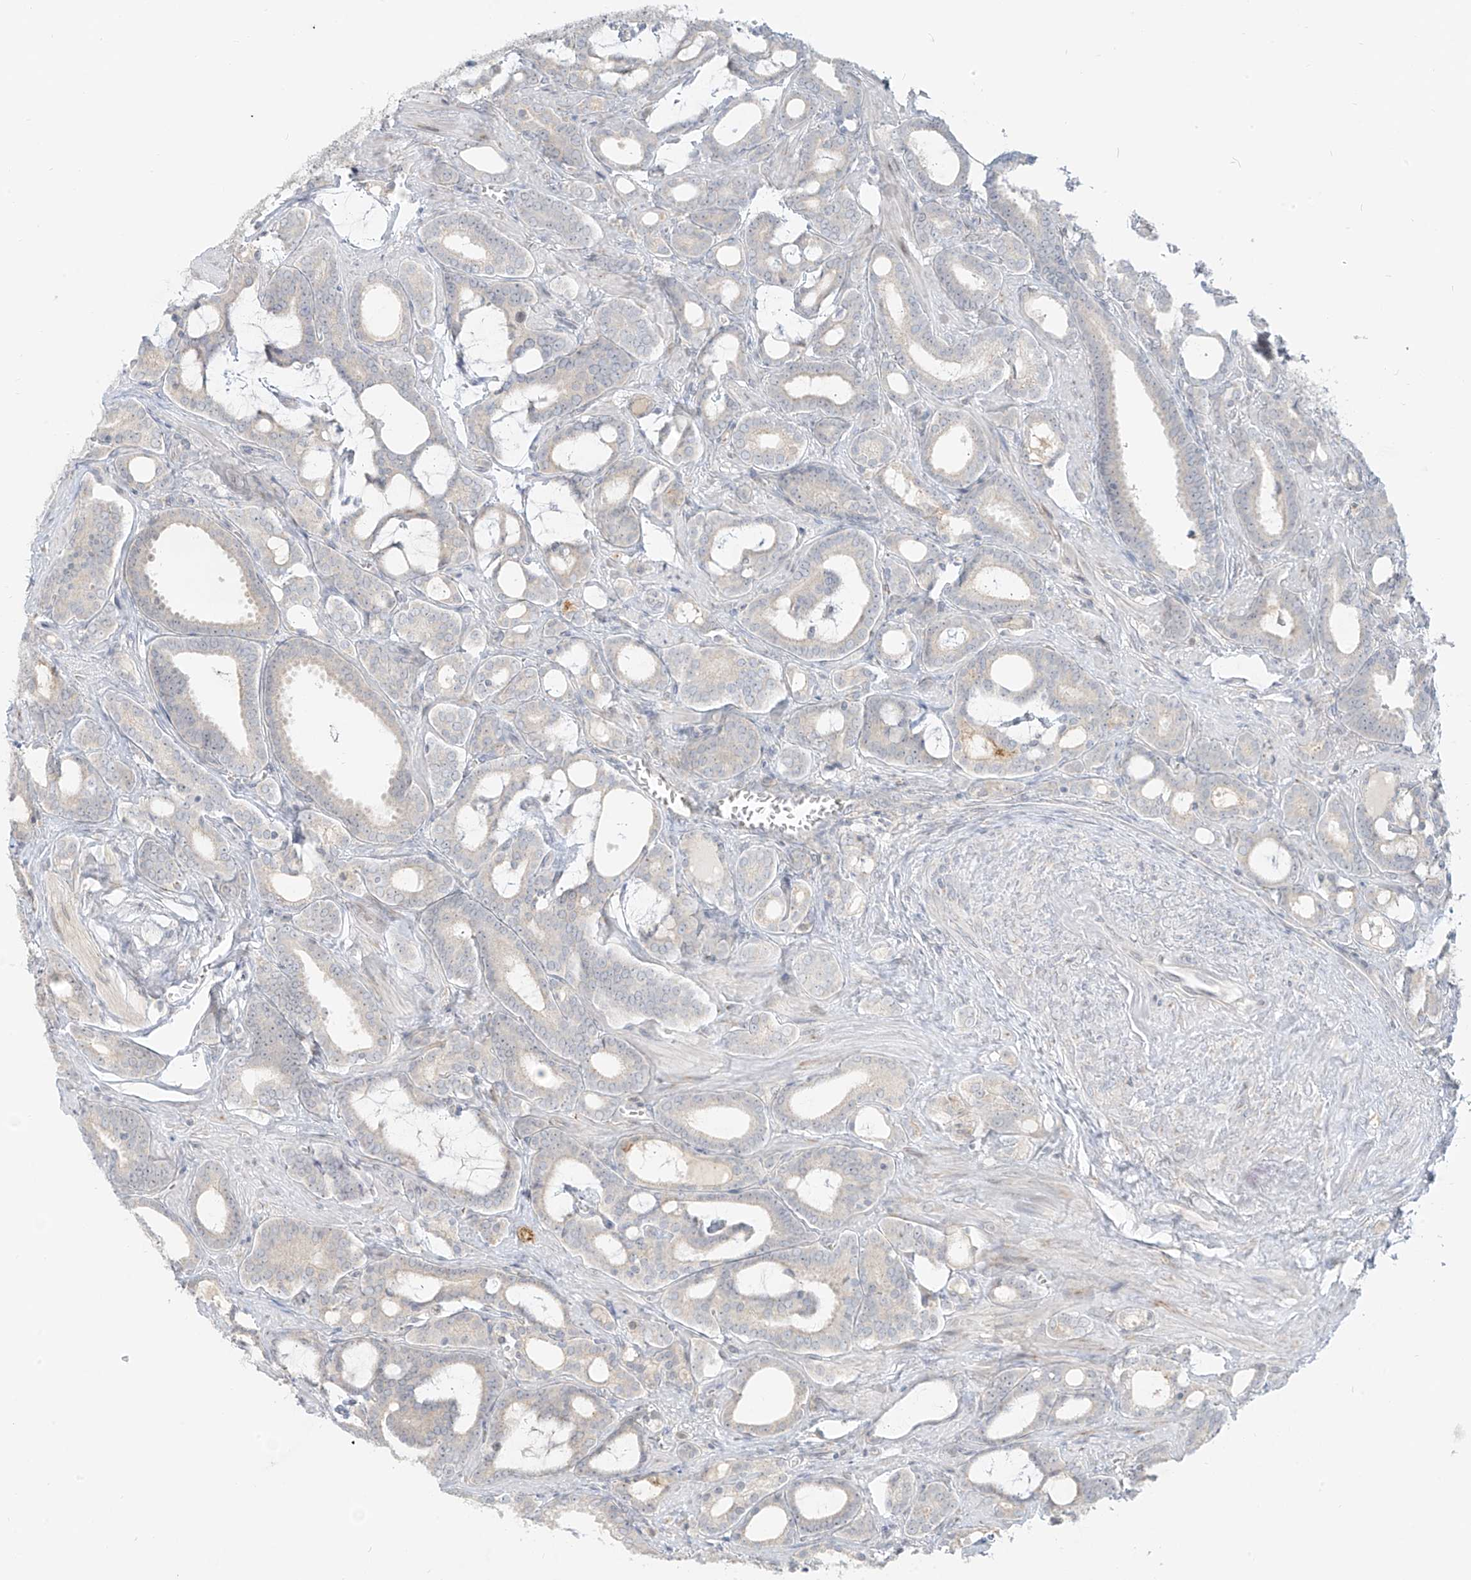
{"staining": {"intensity": "negative", "quantity": "none", "location": "none"}, "tissue": "prostate cancer", "cell_type": "Tumor cells", "image_type": "cancer", "snomed": [{"axis": "morphology", "description": "Adenocarcinoma, High grade"}, {"axis": "topography", "description": "Prostate and seminal vesicle, NOS"}], "caption": "High magnification brightfield microscopy of prostate cancer (adenocarcinoma (high-grade)) stained with DAB (brown) and counterstained with hematoxylin (blue): tumor cells show no significant positivity.", "gene": "C2orf42", "patient": {"sex": "male", "age": 67}}